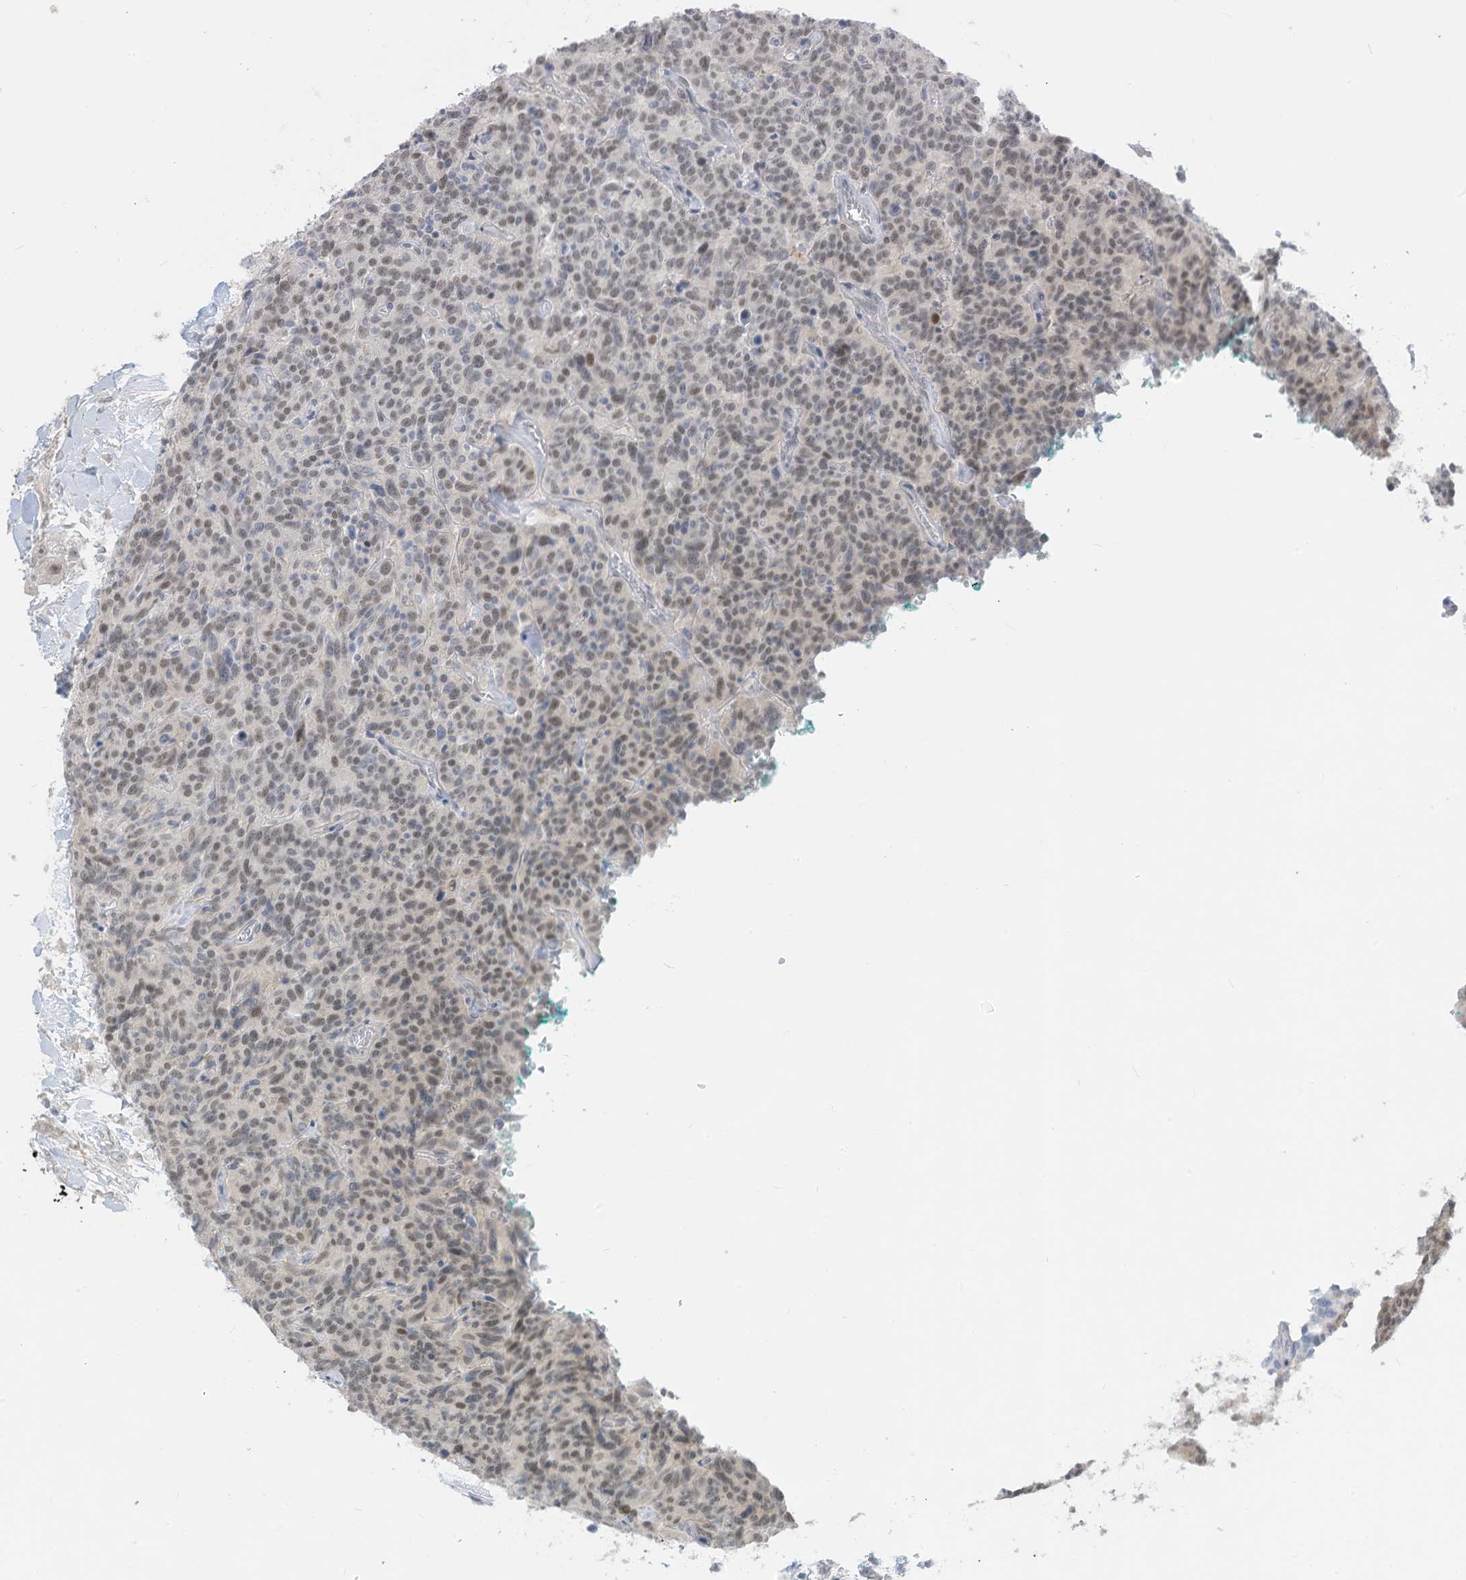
{"staining": {"intensity": "weak", "quantity": ">75%", "location": "nuclear"}, "tissue": "carcinoid", "cell_type": "Tumor cells", "image_type": "cancer", "snomed": [{"axis": "morphology", "description": "Carcinoid, malignant, NOS"}, {"axis": "topography", "description": "Lung"}], "caption": "IHC (DAB (3,3'-diaminobenzidine)) staining of carcinoid (malignant) shows weak nuclear protein expression in about >75% of tumor cells. (Stains: DAB (3,3'-diaminobenzidine) in brown, nuclei in blue, Microscopy: brightfield microscopy at high magnification).", "gene": "ASPRV1", "patient": {"sex": "female", "age": 46}}